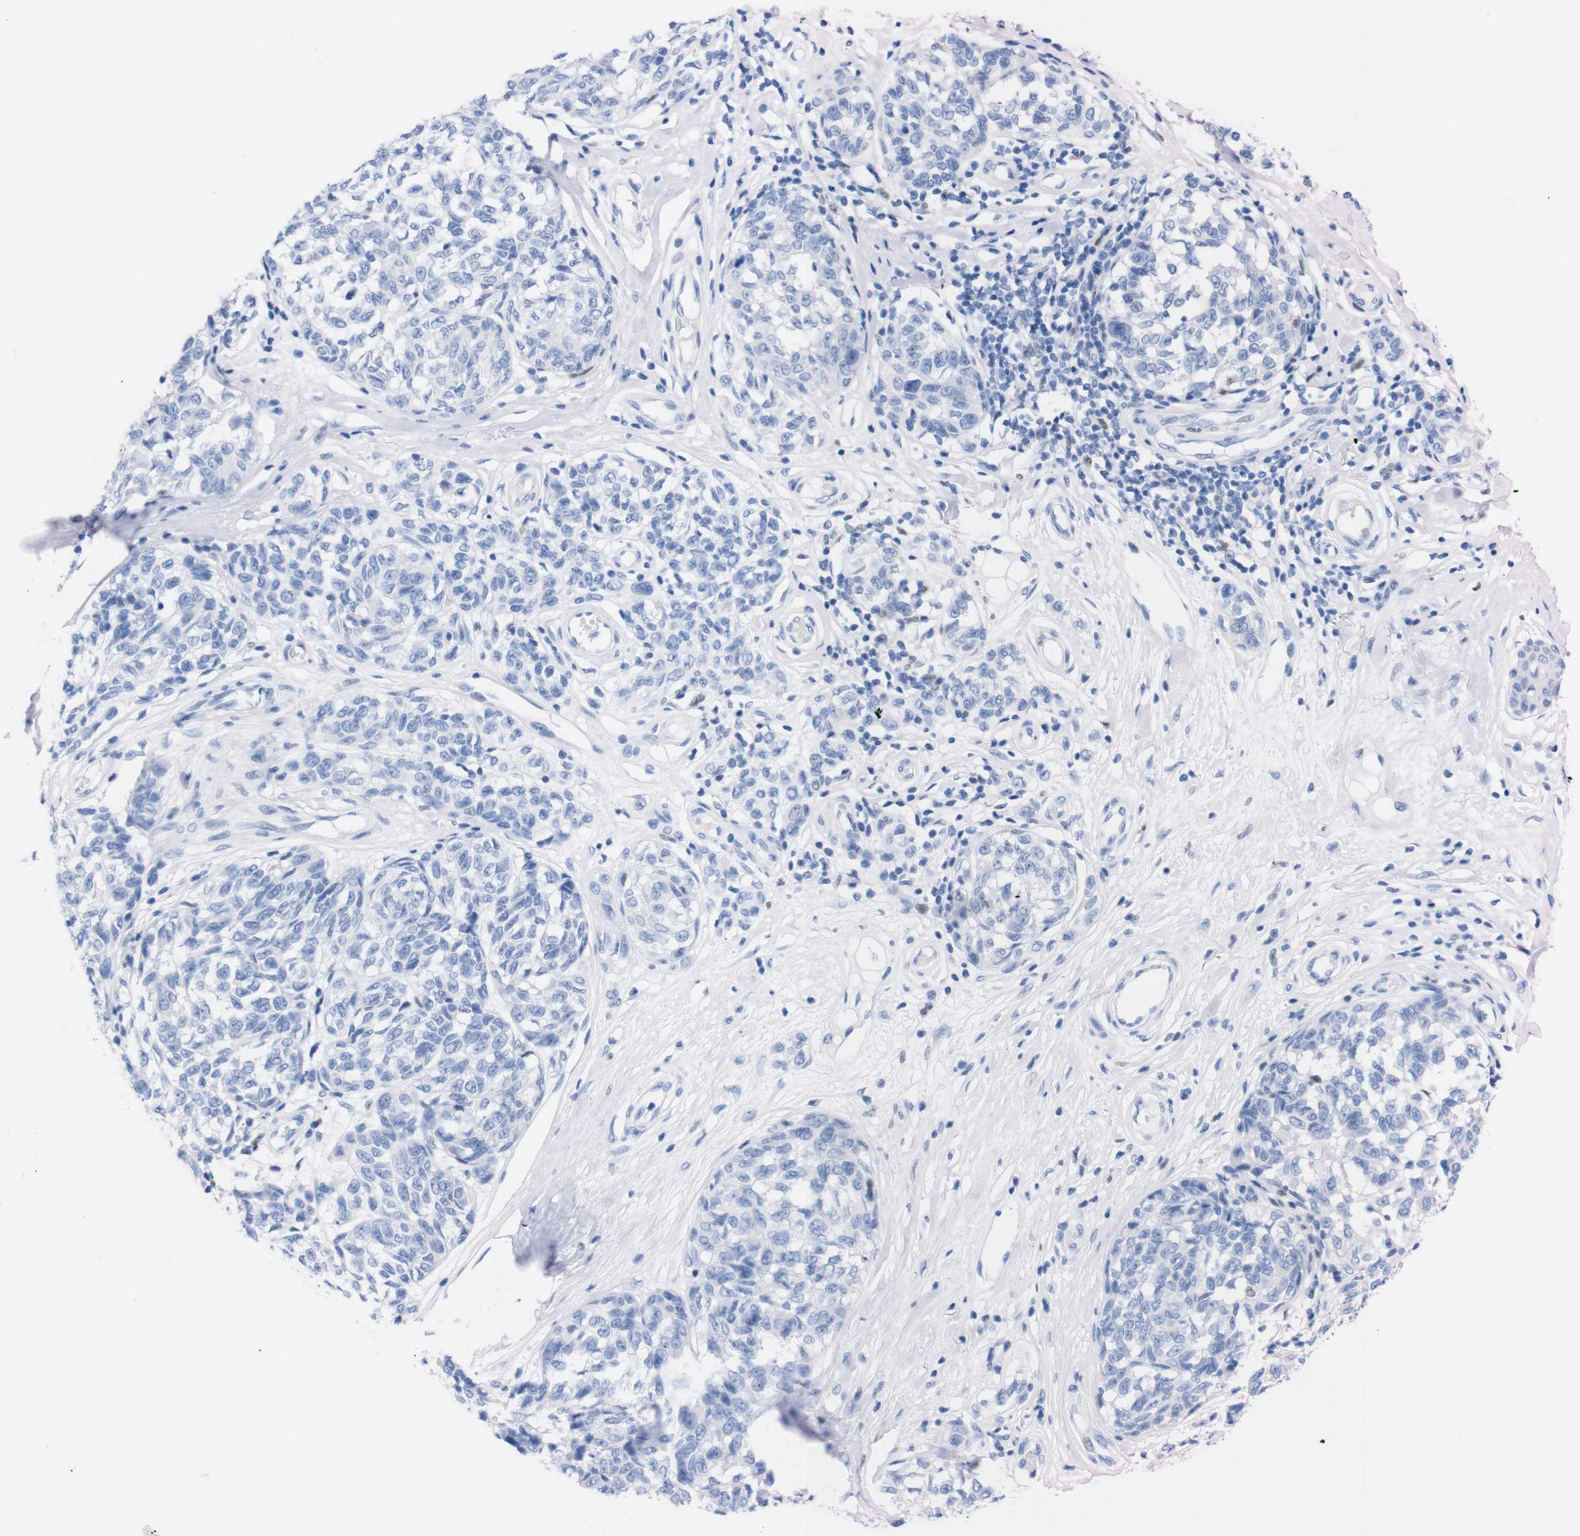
{"staining": {"intensity": "negative", "quantity": "none", "location": "none"}, "tissue": "melanoma", "cell_type": "Tumor cells", "image_type": "cancer", "snomed": [{"axis": "morphology", "description": "Malignant melanoma, NOS"}, {"axis": "topography", "description": "Skin"}], "caption": "Protein analysis of malignant melanoma demonstrates no significant expression in tumor cells.", "gene": "P2RY12", "patient": {"sex": "female", "age": 64}}